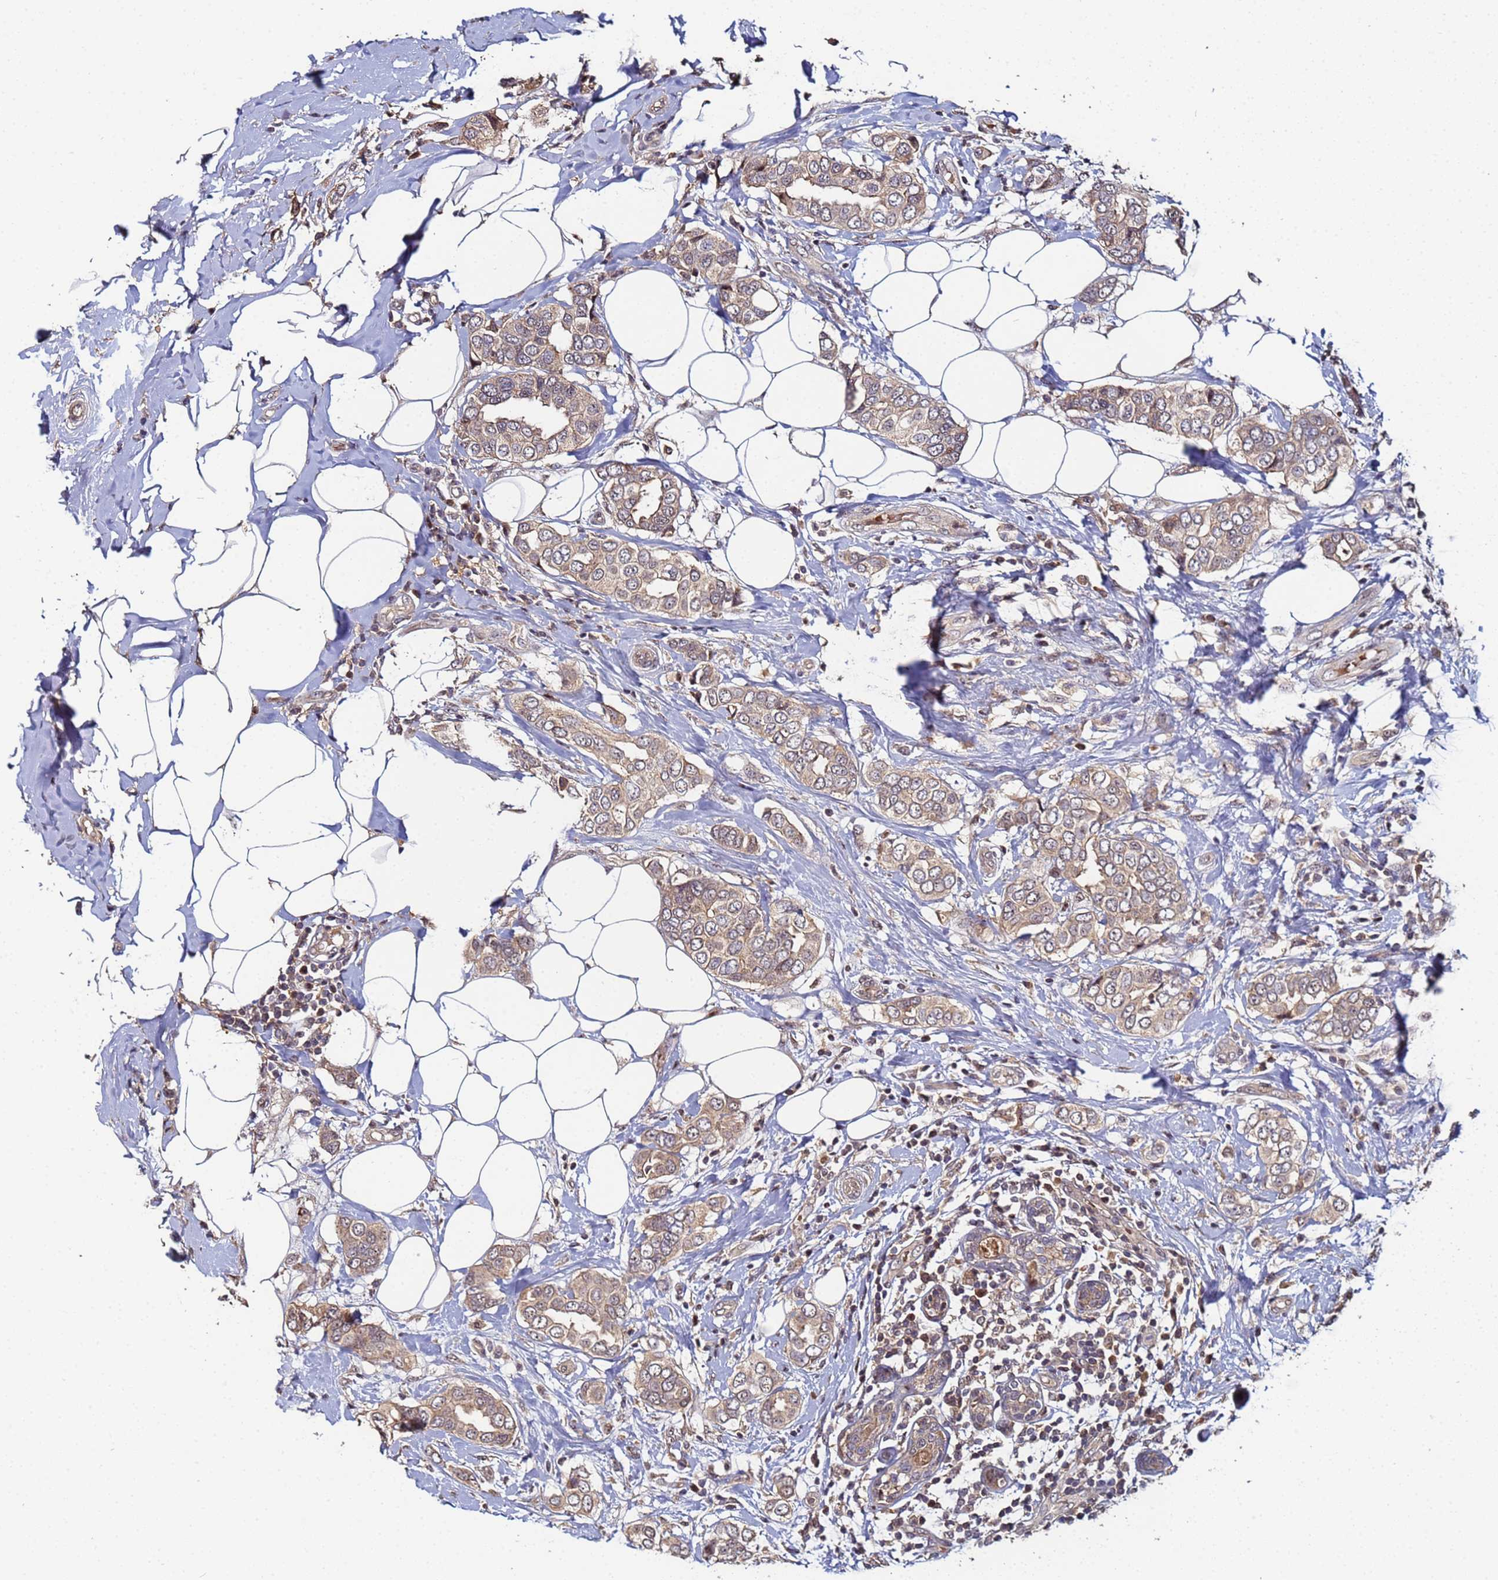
{"staining": {"intensity": "moderate", "quantity": ">75%", "location": "cytoplasmic/membranous"}, "tissue": "breast cancer", "cell_type": "Tumor cells", "image_type": "cancer", "snomed": [{"axis": "morphology", "description": "Lobular carcinoma"}, {"axis": "topography", "description": "Breast"}], "caption": "DAB (3,3'-diaminobenzidine) immunohistochemical staining of human breast lobular carcinoma exhibits moderate cytoplasmic/membranous protein positivity in about >75% of tumor cells.", "gene": "OSER1", "patient": {"sex": "female", "age": 51}}